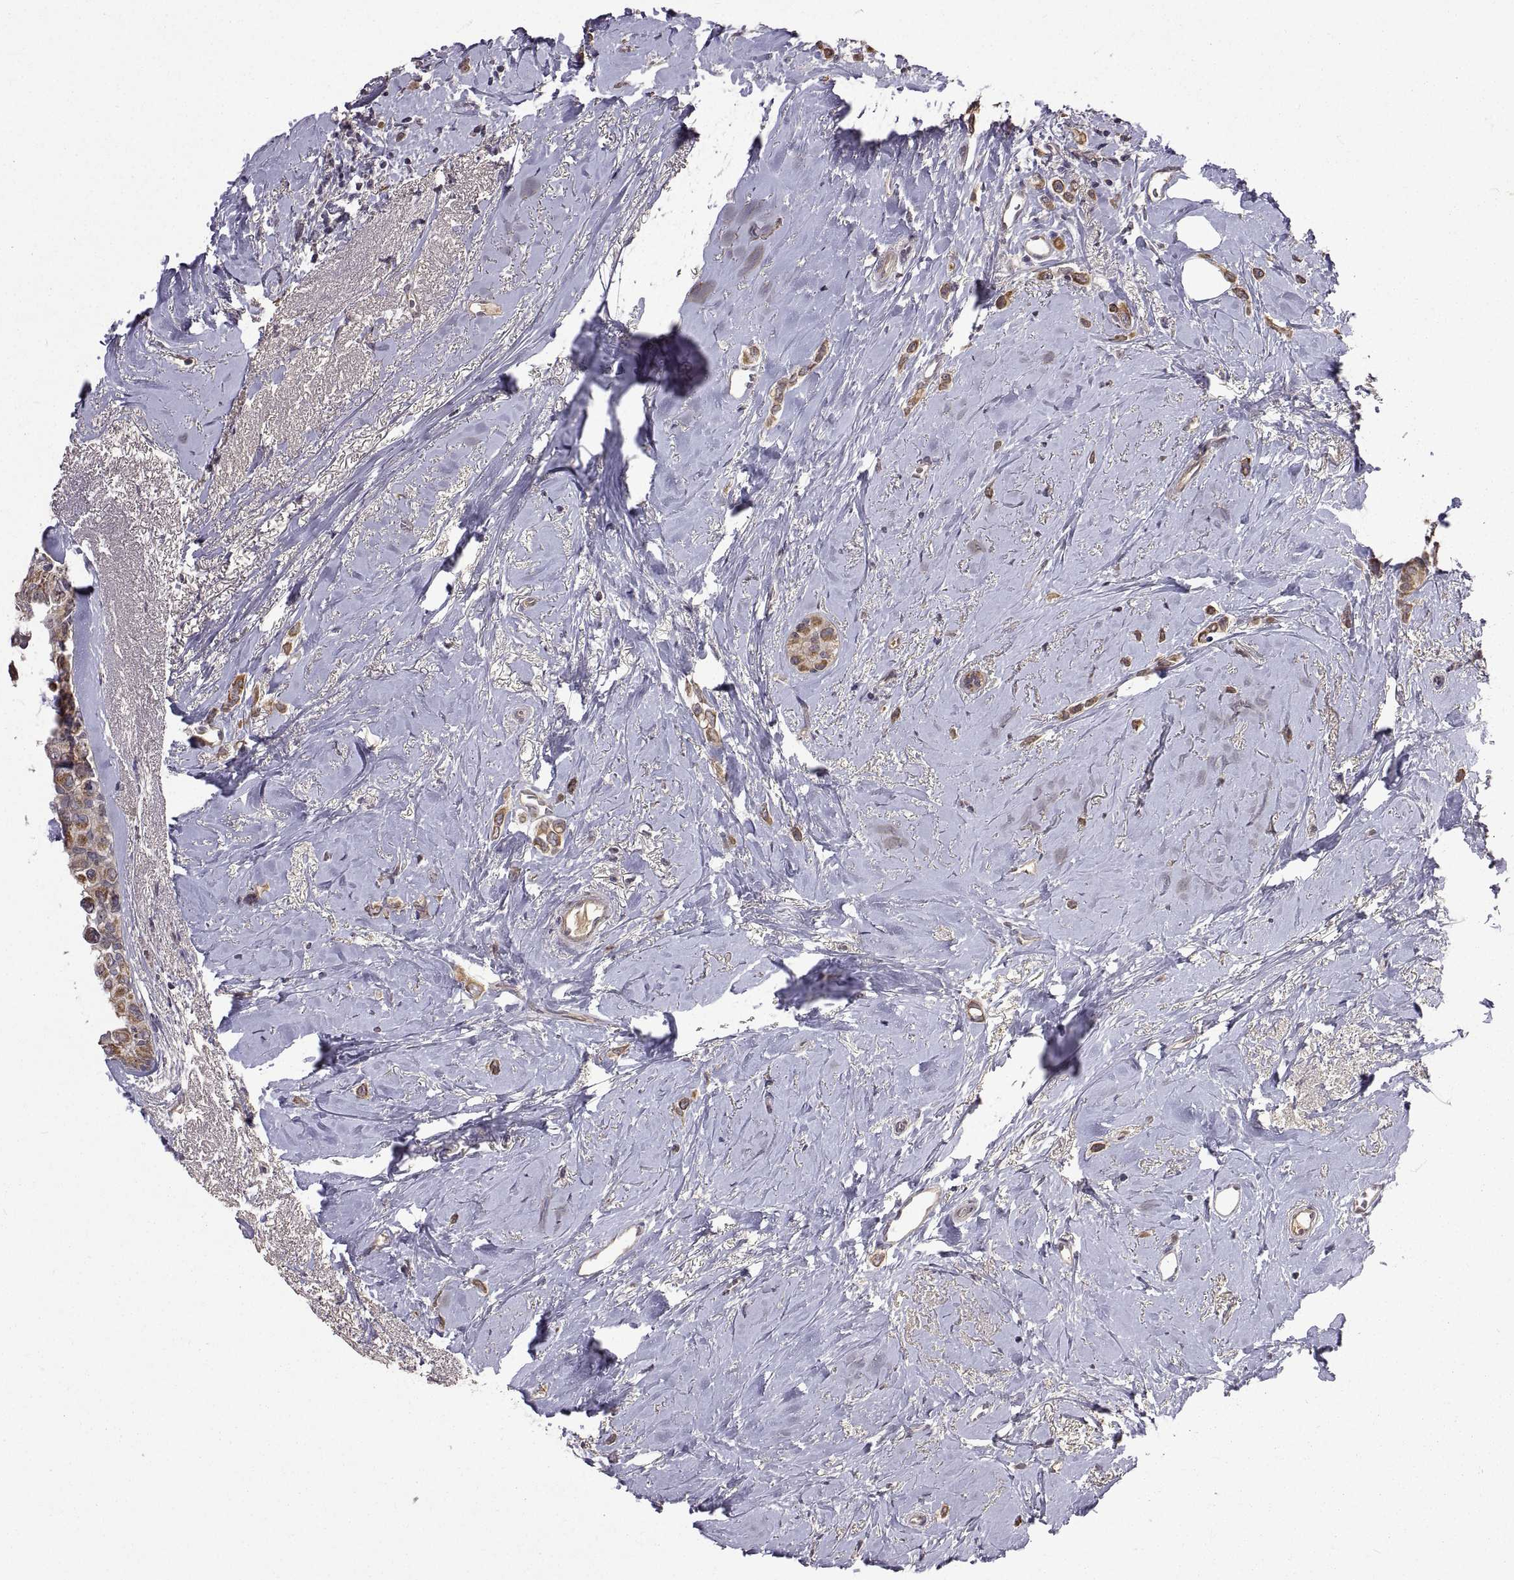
{"staining": {"intensity": "moderate", "quantity": ">75%", "location": "cytoplasmic/membranous"}, "tissue": "breast cancer", "cell_type": "Tumor cells", "image_type": "cancer", "snomed": [{"axis": "morphology", "description": "Lobular carcinoma"}, {"axis": "topography", "description": "Breast"}], "caption": "Brown immunohistochemical staining in human breast cancer (lobular carcinoma) shows moderate cytoplasmic/membranous staining in approximately >75% of tumor cells. (Stains: DAB (3,3'-diaminobenzidine) in brown, nuclei in blue, Microscopy: brightfield microscopy at high magnification).", "gene": "LAMA1", "patient": {"sex": "female", "age": 66}}